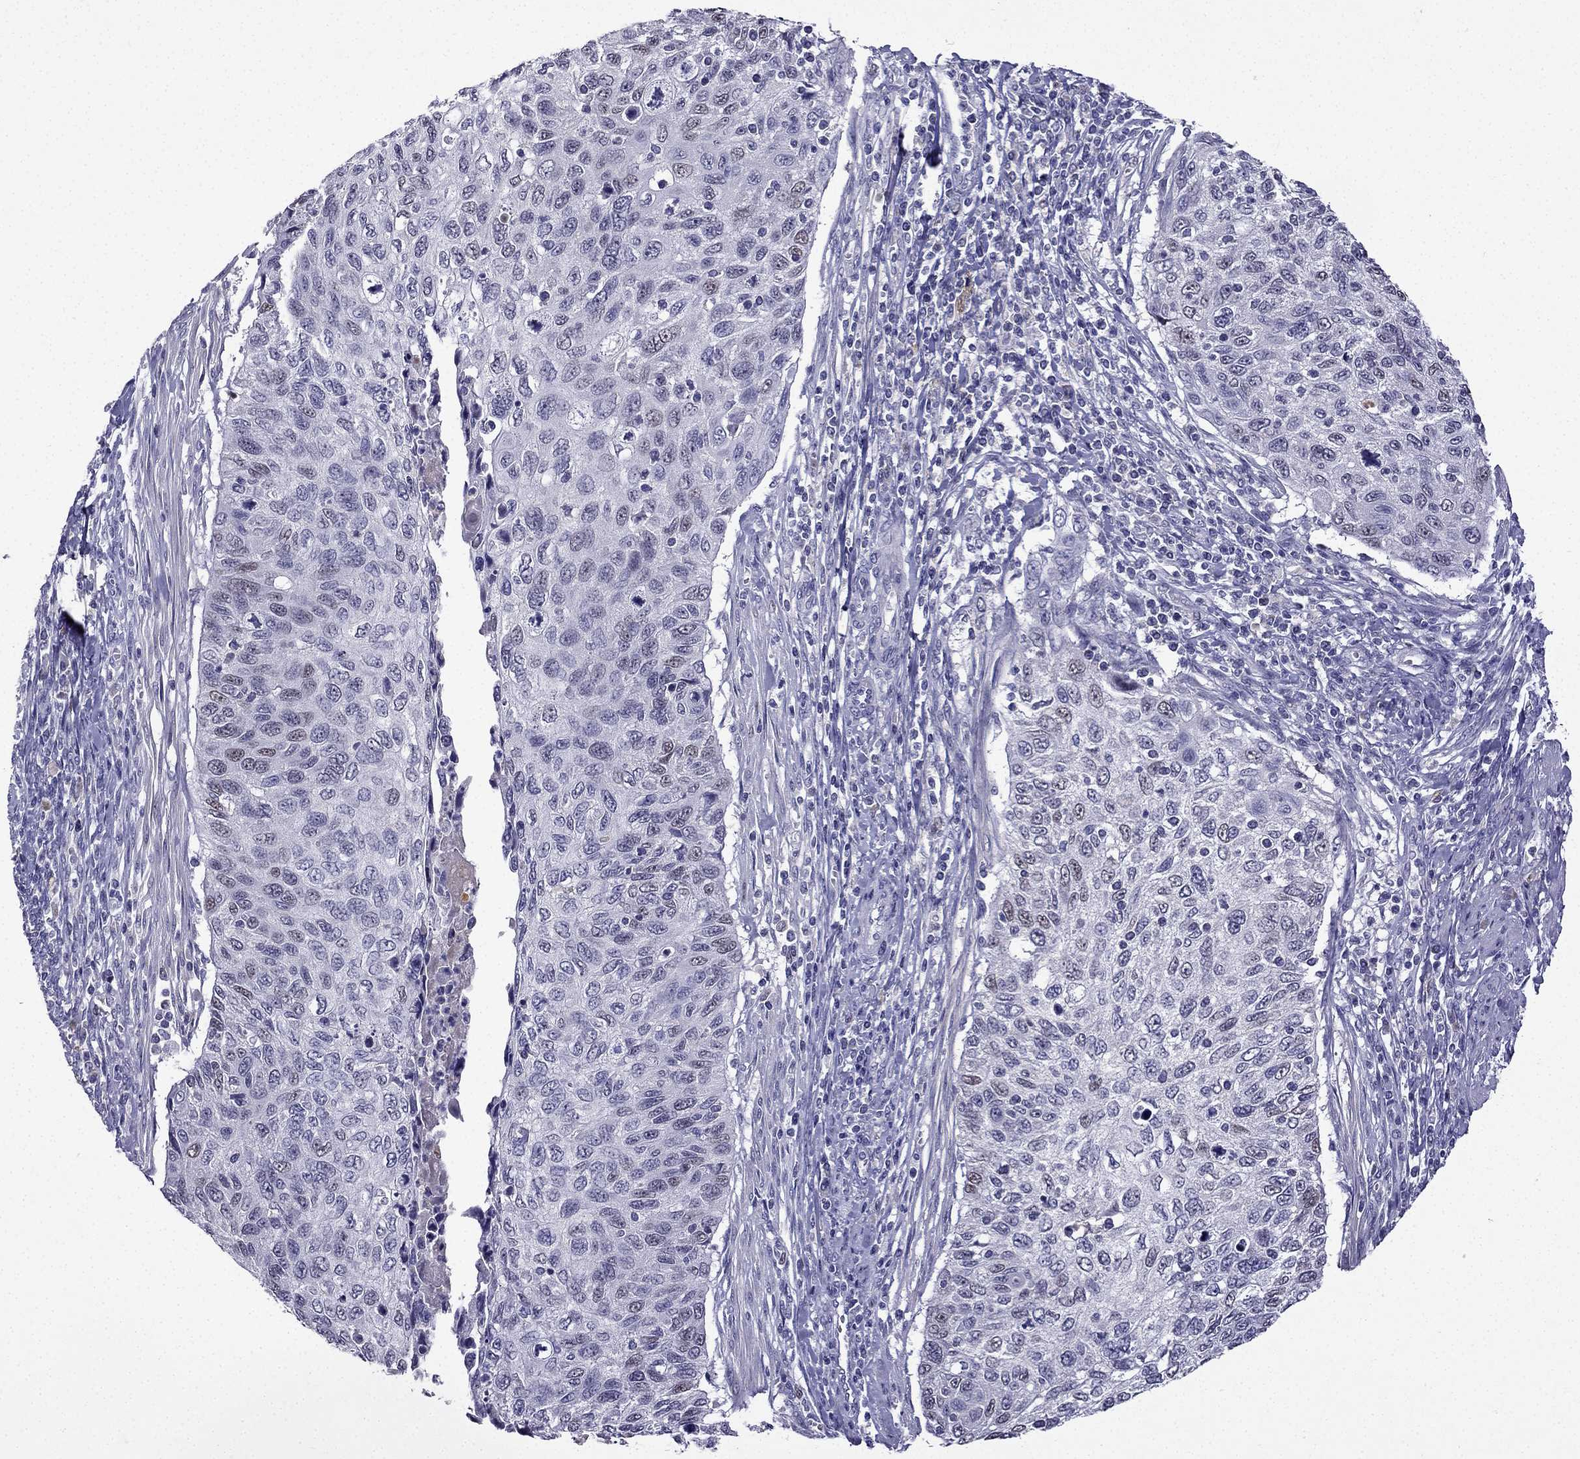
{"staining": {"intensity": "negative", "quantity": "none", "location": "none"}, "tissue": "cervical cancer", "cell_type": "Tumor cells", "image_type": "cancer", "snomed": [{"axis": "morphology", "description": "Squamous cell carcinoma, NOS"}, {"axis": "topography", "description": "Cervix"}], "caption": "The micrograph shows no staining of tumor cells in cervical squamous cell carcinoma. (DAB (3,3'-diaminobenzidine) immunohistochemistry, high magnification).", "gene": "UHRF1", "patient": {"sex": "female", "age": 70}}